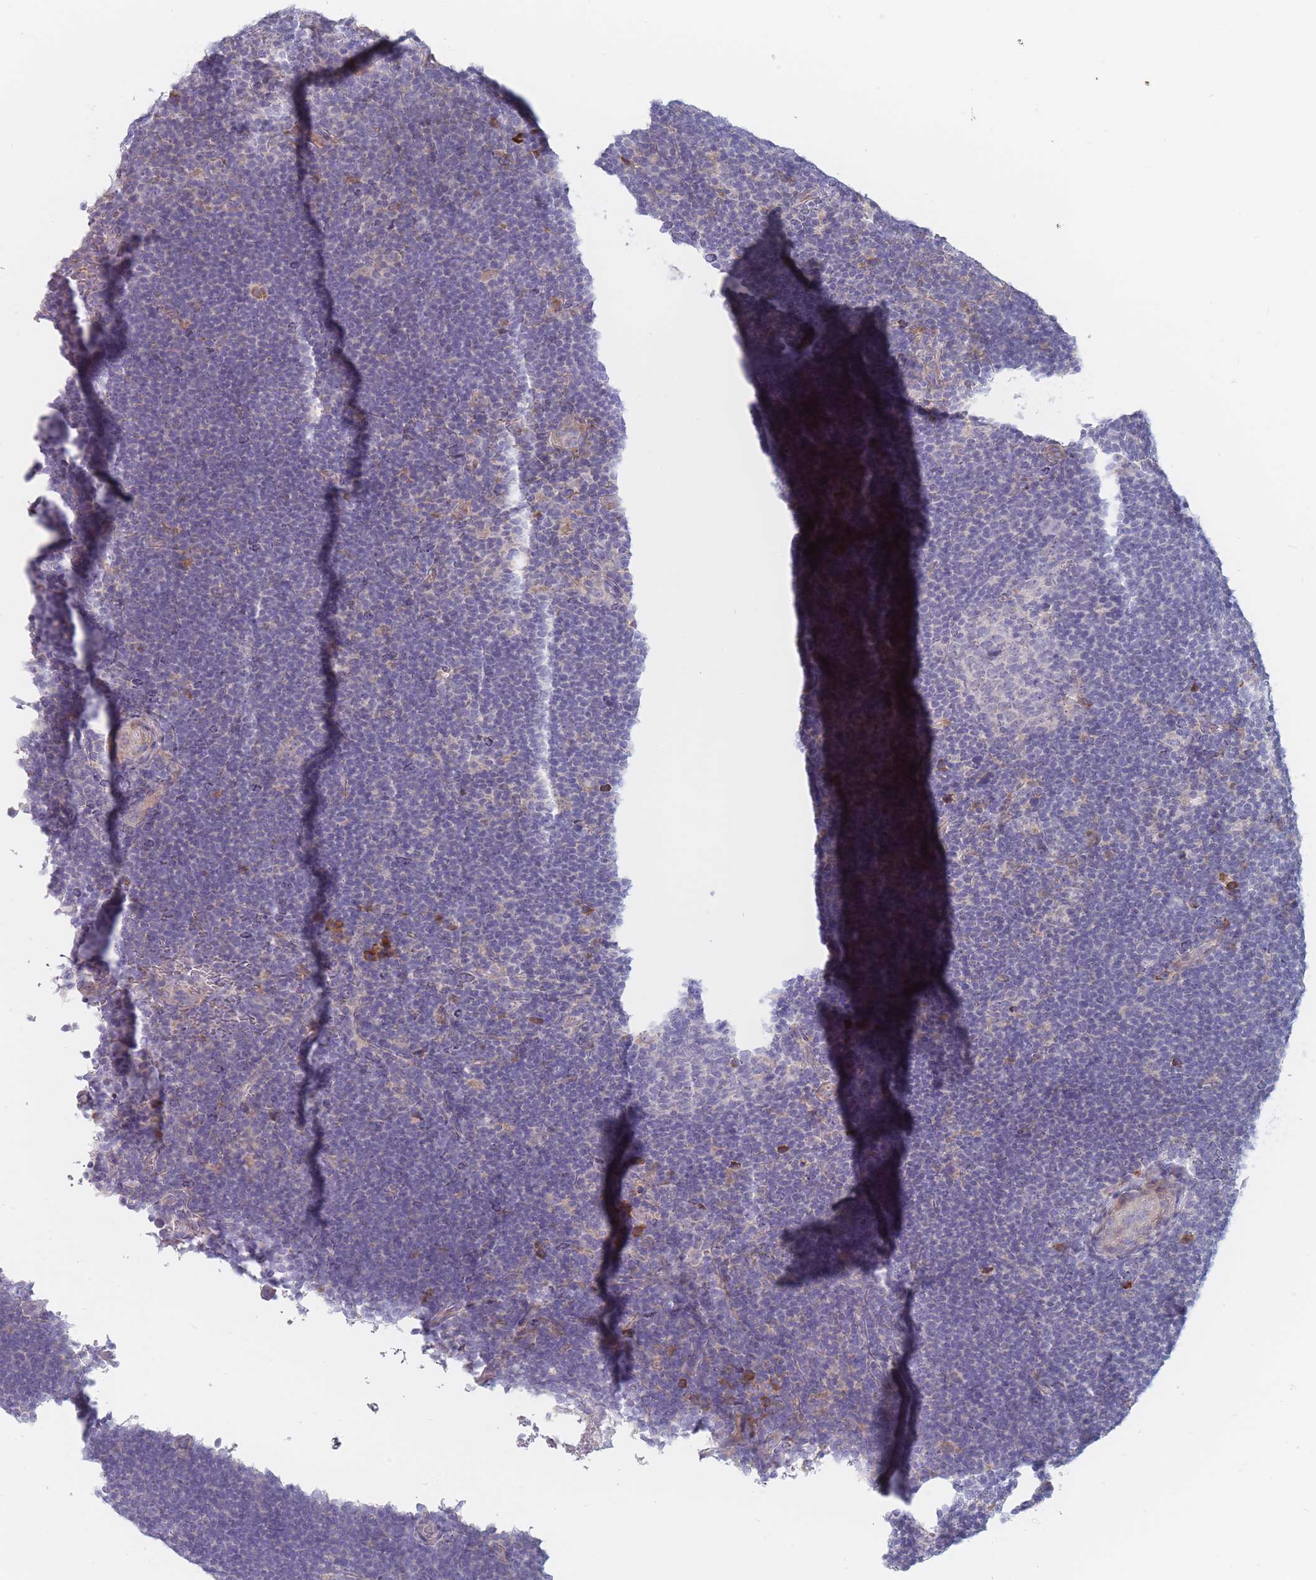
{"staining": {"intensity": "negative", "quantity": "none", "location": "none"}, "tissue": "lymphoma", "cell_type": "Tumor cells", "image_type": "cancer", "snomed": [{"axis": "morphology", "description": "Hodgkin's disease, NOS"}, {"axis": "topography", "description": "Lymph node"}], "caption": "Hodgkin's disease was stained to show a protein in brown. There is no significant staining in tumor cells. The staining is performed using DAB brown chromogen with nuclei counter-stained in using hematoxylin.", "gene": "SPATS1", "patient": {"sex": "female", "age": 57}}